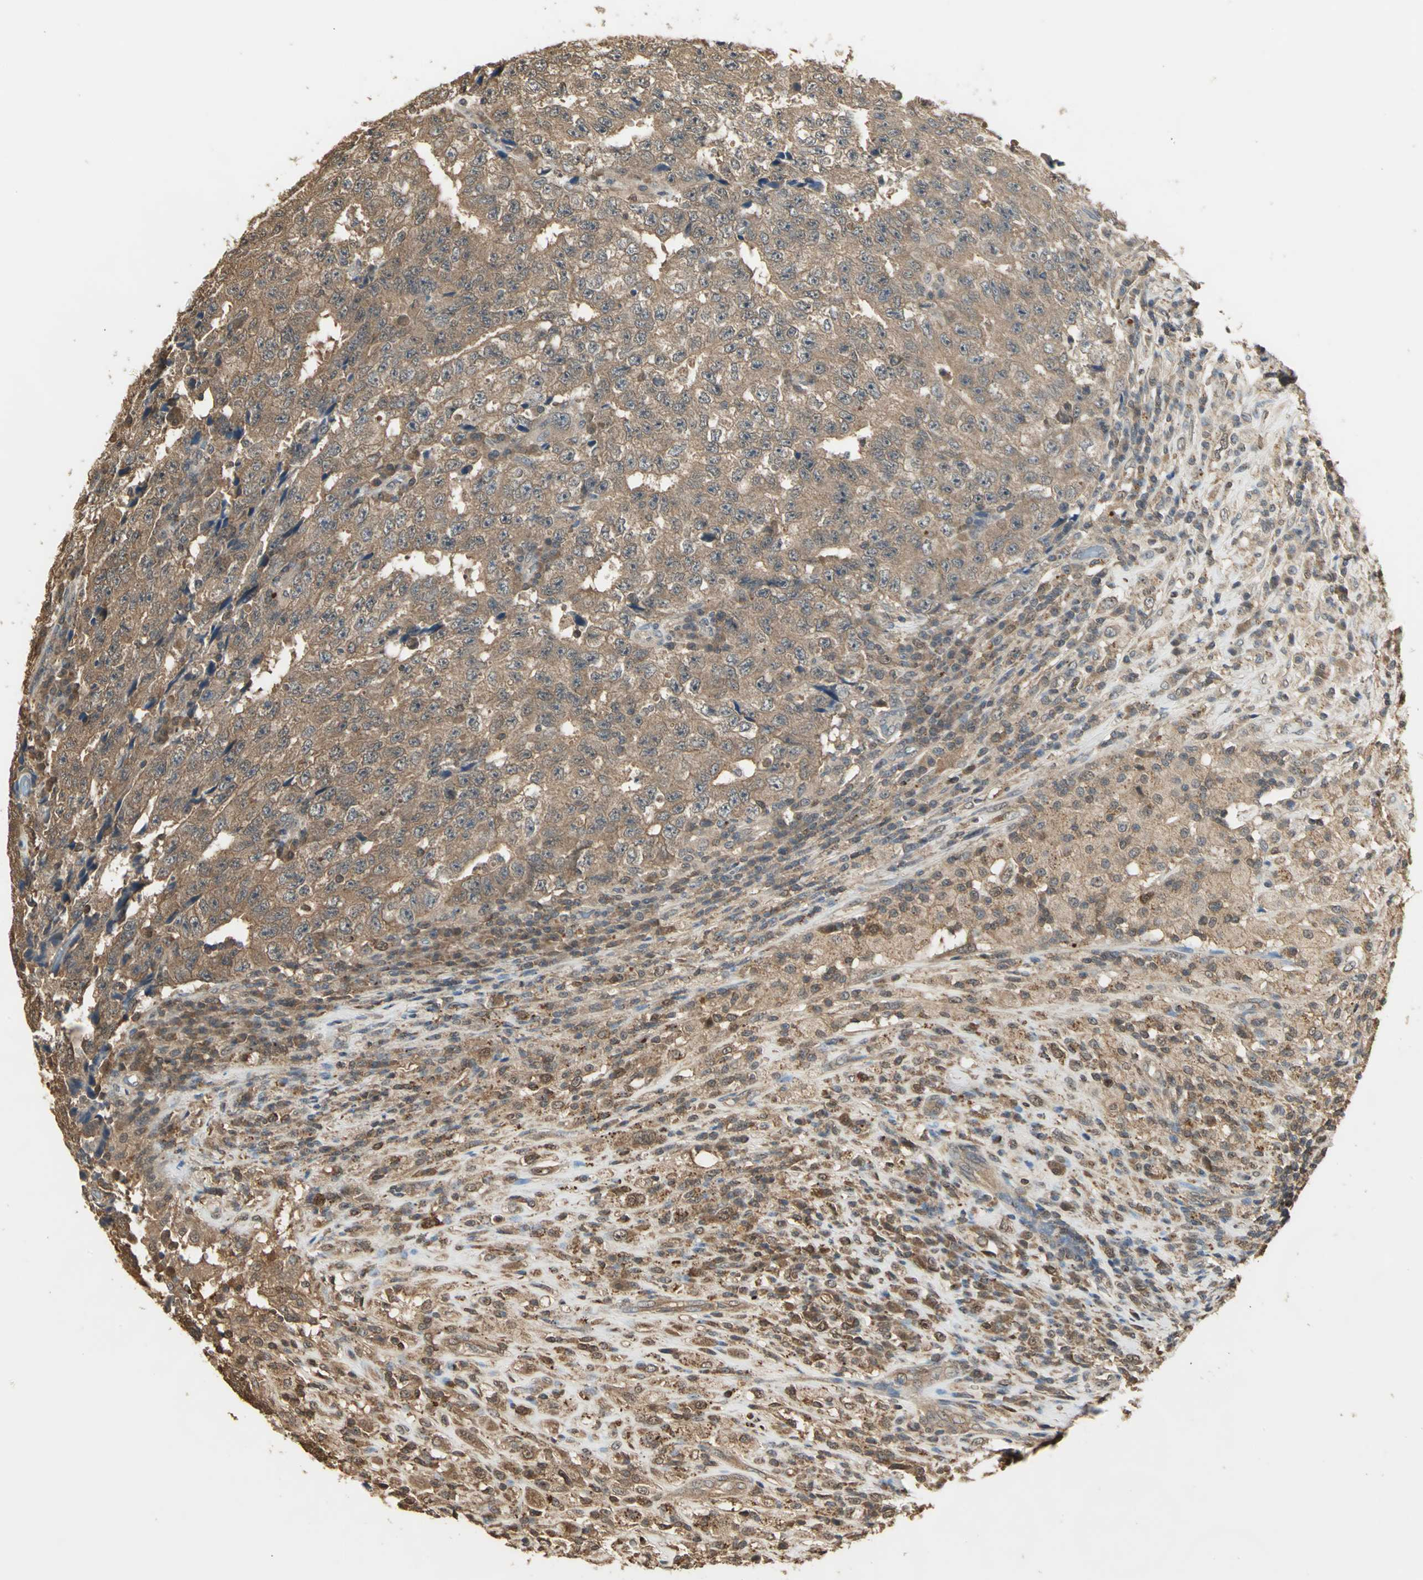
{"staining": {"intensity": "moderate", "quantity": ">75%", "location": "cytoplasmic/membranous"}, "tissue": "testis cancer", "cell_type": "Tumor cells", "image_type": "cancer", "snomed": [{"axis": "morphology", "description": "Necrosis, NOS"}, {"axis": "morphology", "description": "Carcinoma, Embryonal, NOS"}, {"axis": "topography", "description": "Testis"}], "caption": "A high-resolution histopathology image shows IHC staining of testis embryonal carcinoma, which demonstrates moderate cytoplasmic/membranous staining in about >75% of tumor cells.", "gene": "PARK7", "patient": {"sex": "male", "age": 19}}